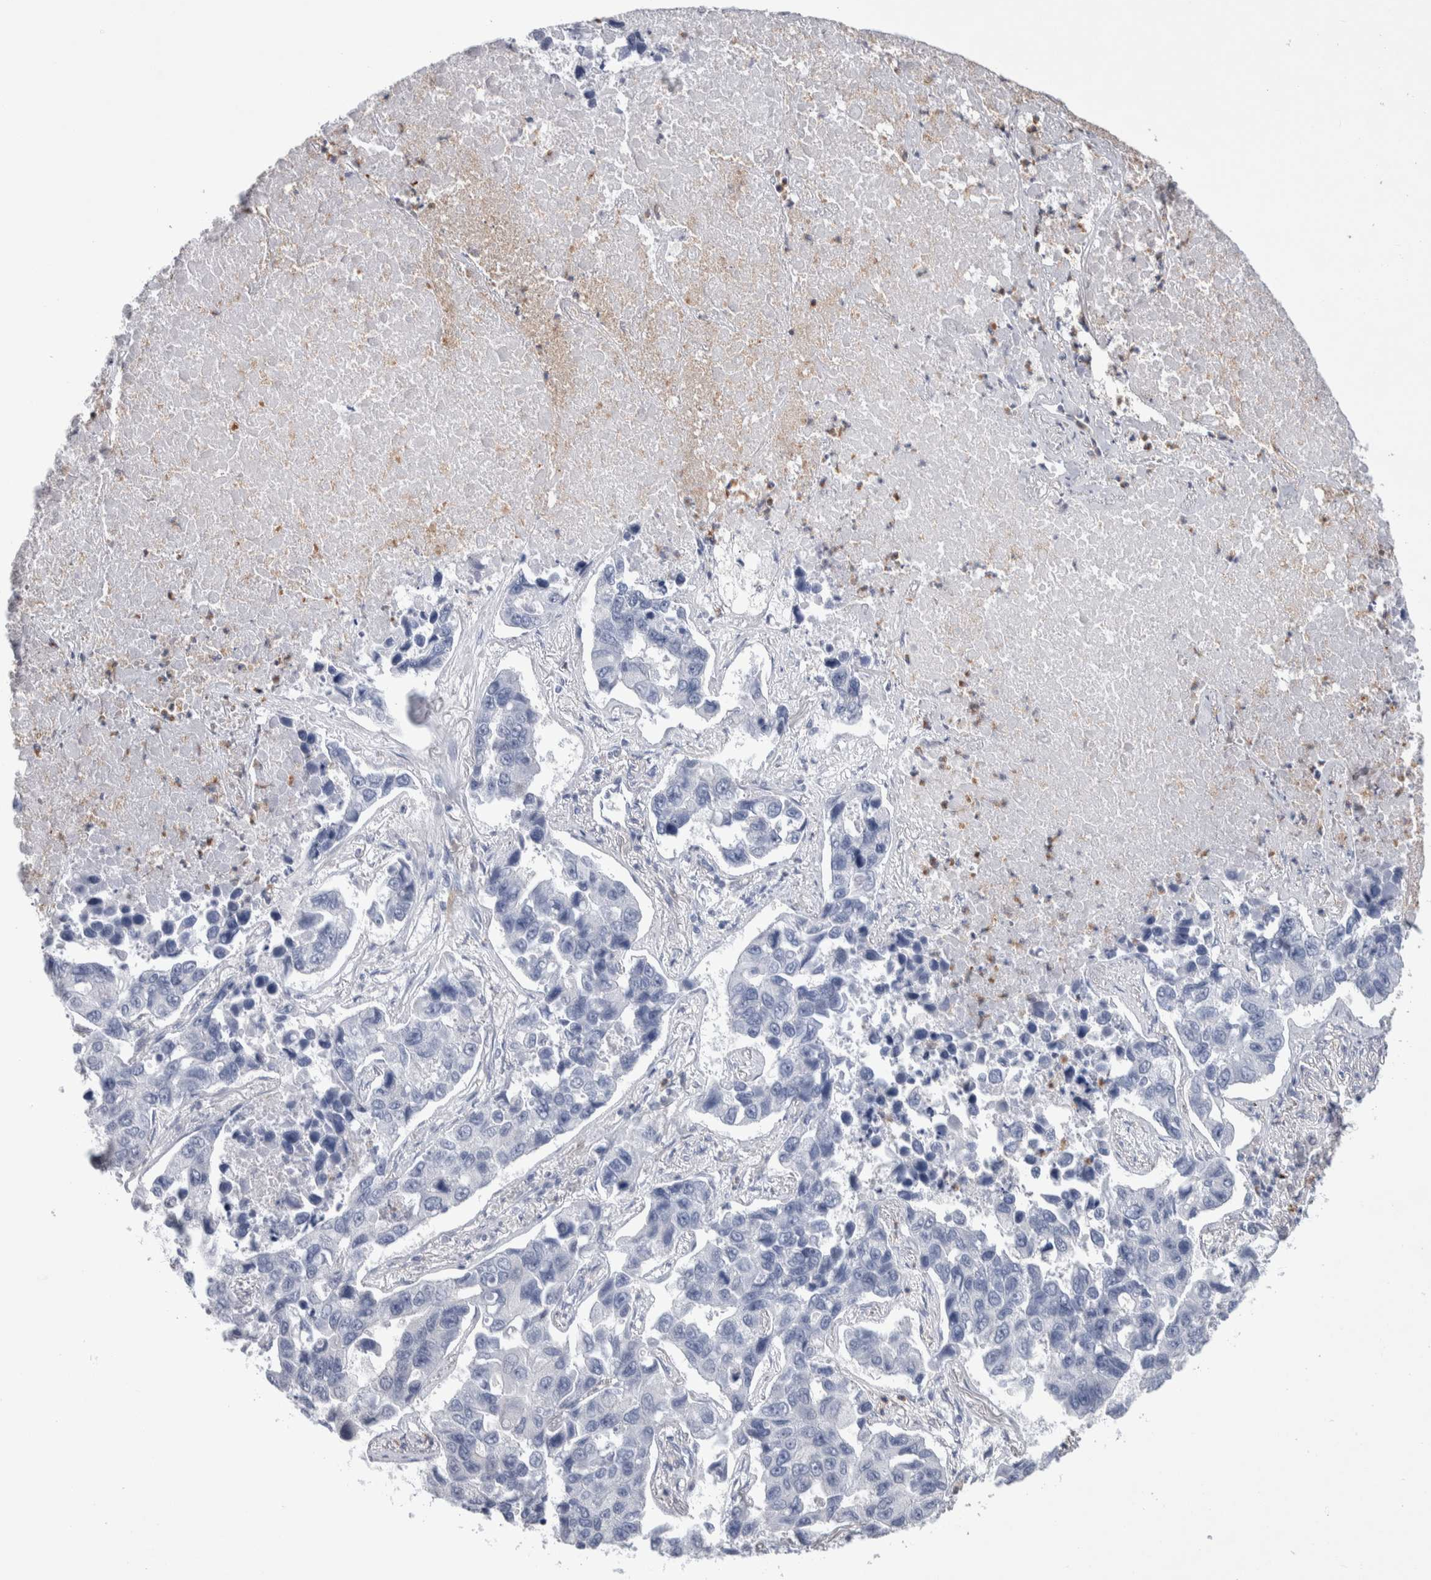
{"staining": {"intensity": "negative", "quantity": "none", "location": "none"}, "tissue": "lung cancer", "cell_type": "Tumor cells", "image_type": "cancer", "snomed": [{"axis": "morphology", "description": "Adenocarcinoma, NOS"}, {"axis": "topography", "description": "Lung"}], "caption": "Micrograph shows no protein expression in tumor cells of adenocarcinoma (lung) tissue.", "gene": "LURAP1L", "patient": {"sex": "male", "age": 64}}